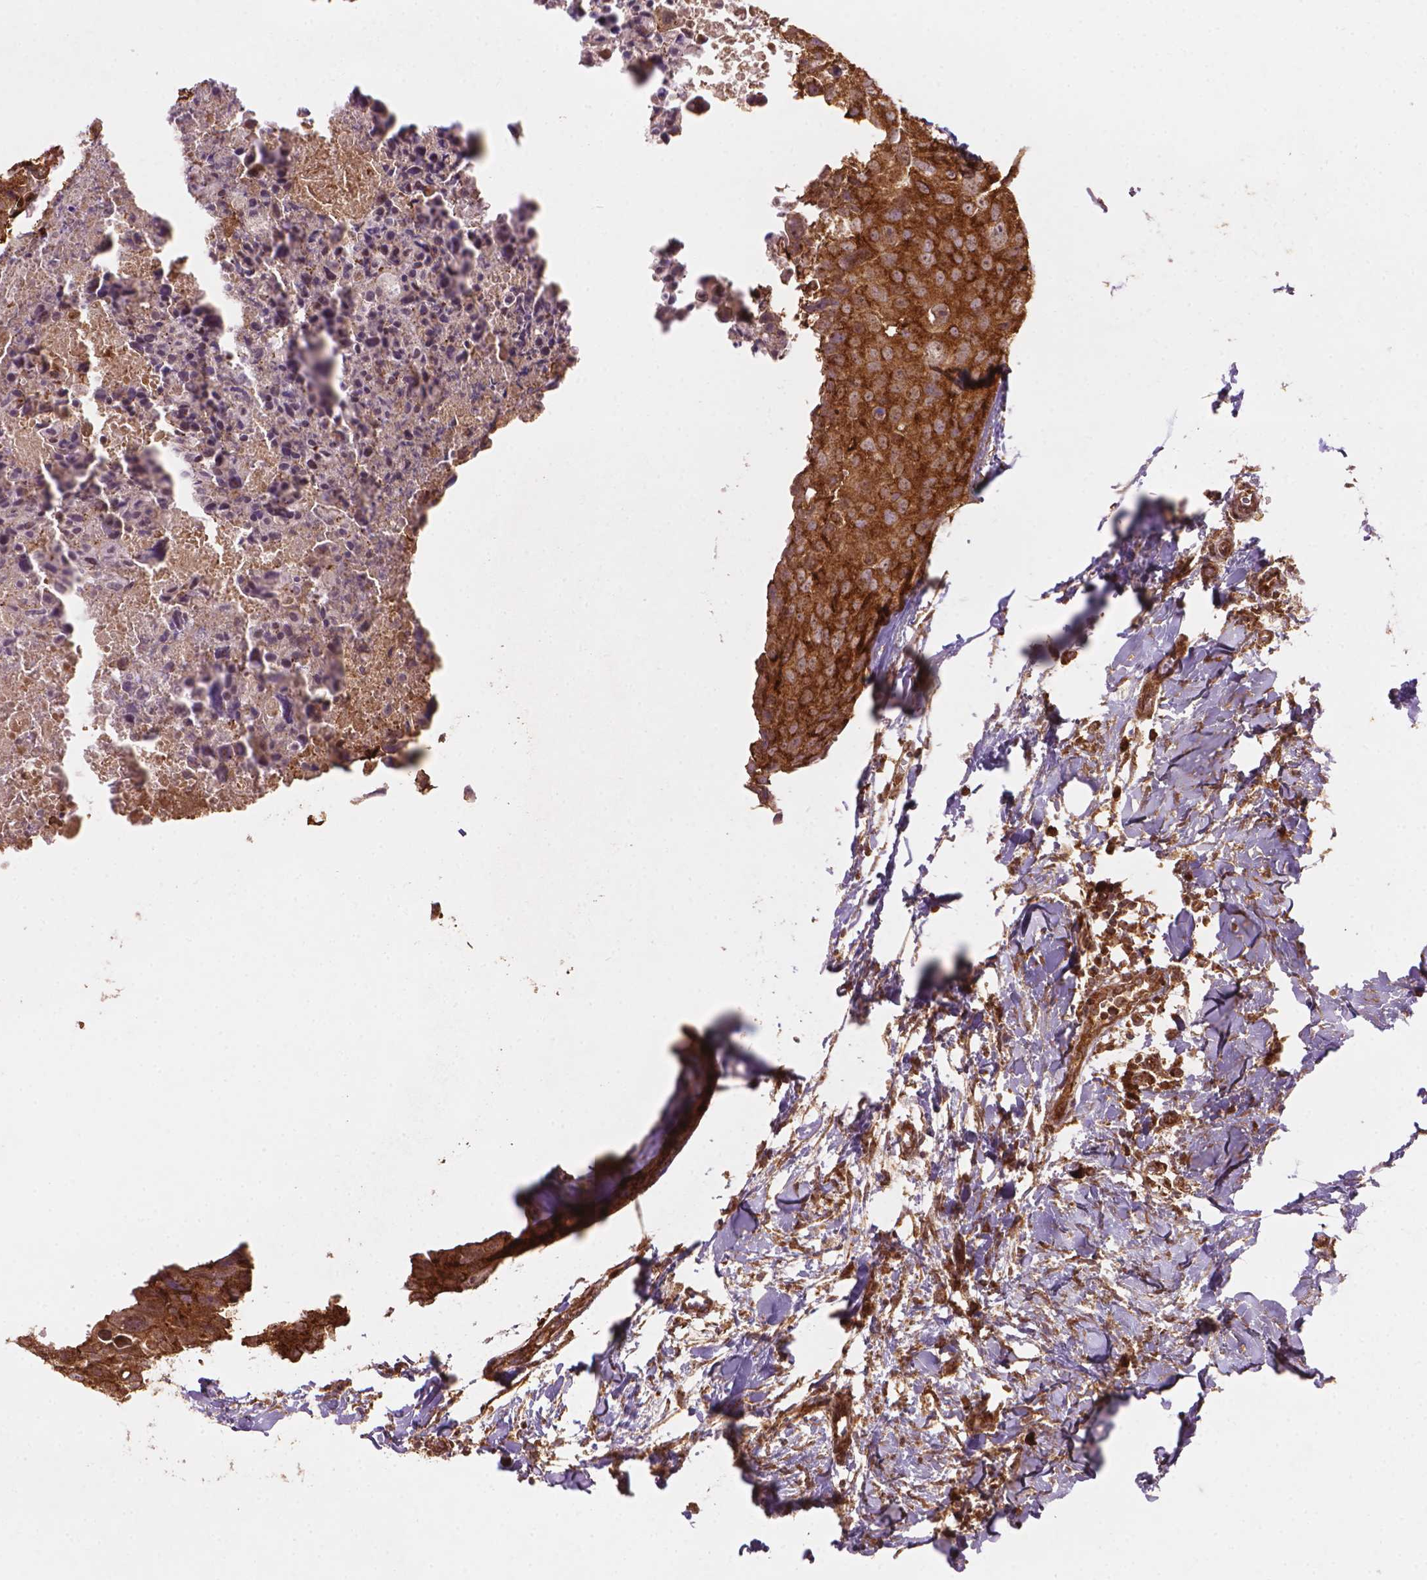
{"staining": {"intensity": "moderate", "quantity": ">75%", "location": "cytoplasmic/membranous"}, "tissue": "breast cancer", "cell_type": "Tumor cells", "image_type": "cancer", "snomed": [{"axis": "morphology", "description": "Duct carcinoma"}, {"axis": "topography", "description": "Breast"}], "caption": "Breast invasive ductal carcinoma was stained to show a protein in brown. There is medium levels of moderate cytoplasmic/membranous positivity in approximately >75% of tumor cells.", "gene": "VARS2", "patient": {"sex": "female", "age": 38}}